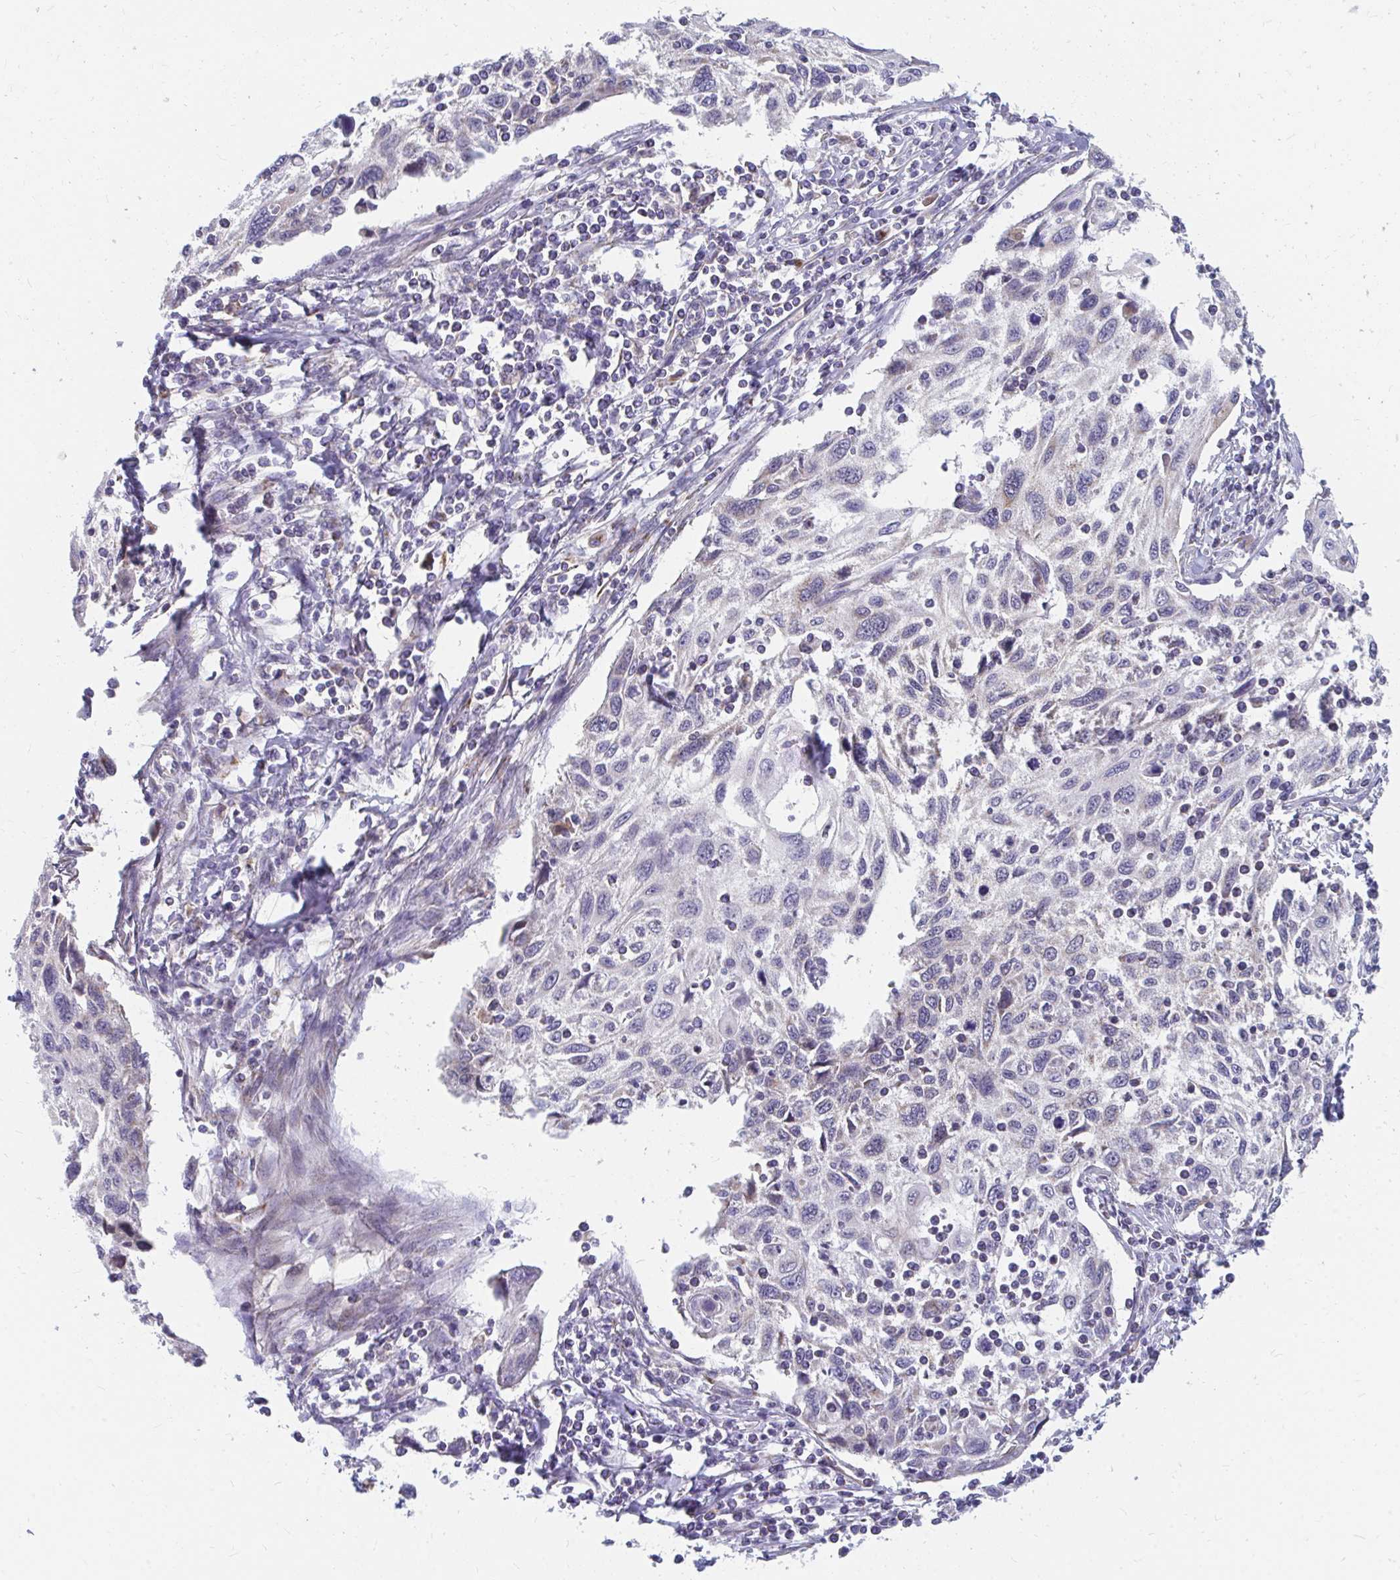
{"staining": {"intensity": "negative", "quantity": "none", "location": "none"}, "tissue": "cervical cancer", "cell_type": "Tumor cells", "image_type": "cancer", "snomed": [{"axis": "morphology", "description": "Squamous cell carcinoma, NOS"}, {"axis": "topography", "description": "Cervix"}], "caption": "A high-resolution photomicrograph shows immunohistochemistry staining of cervical squamous cell carcinoma, which displays no significant expression in tumor cells. Nuclei are stained in blue.", "gene": "PABIR3", "patient": {"sex": "female", "age": 70}}